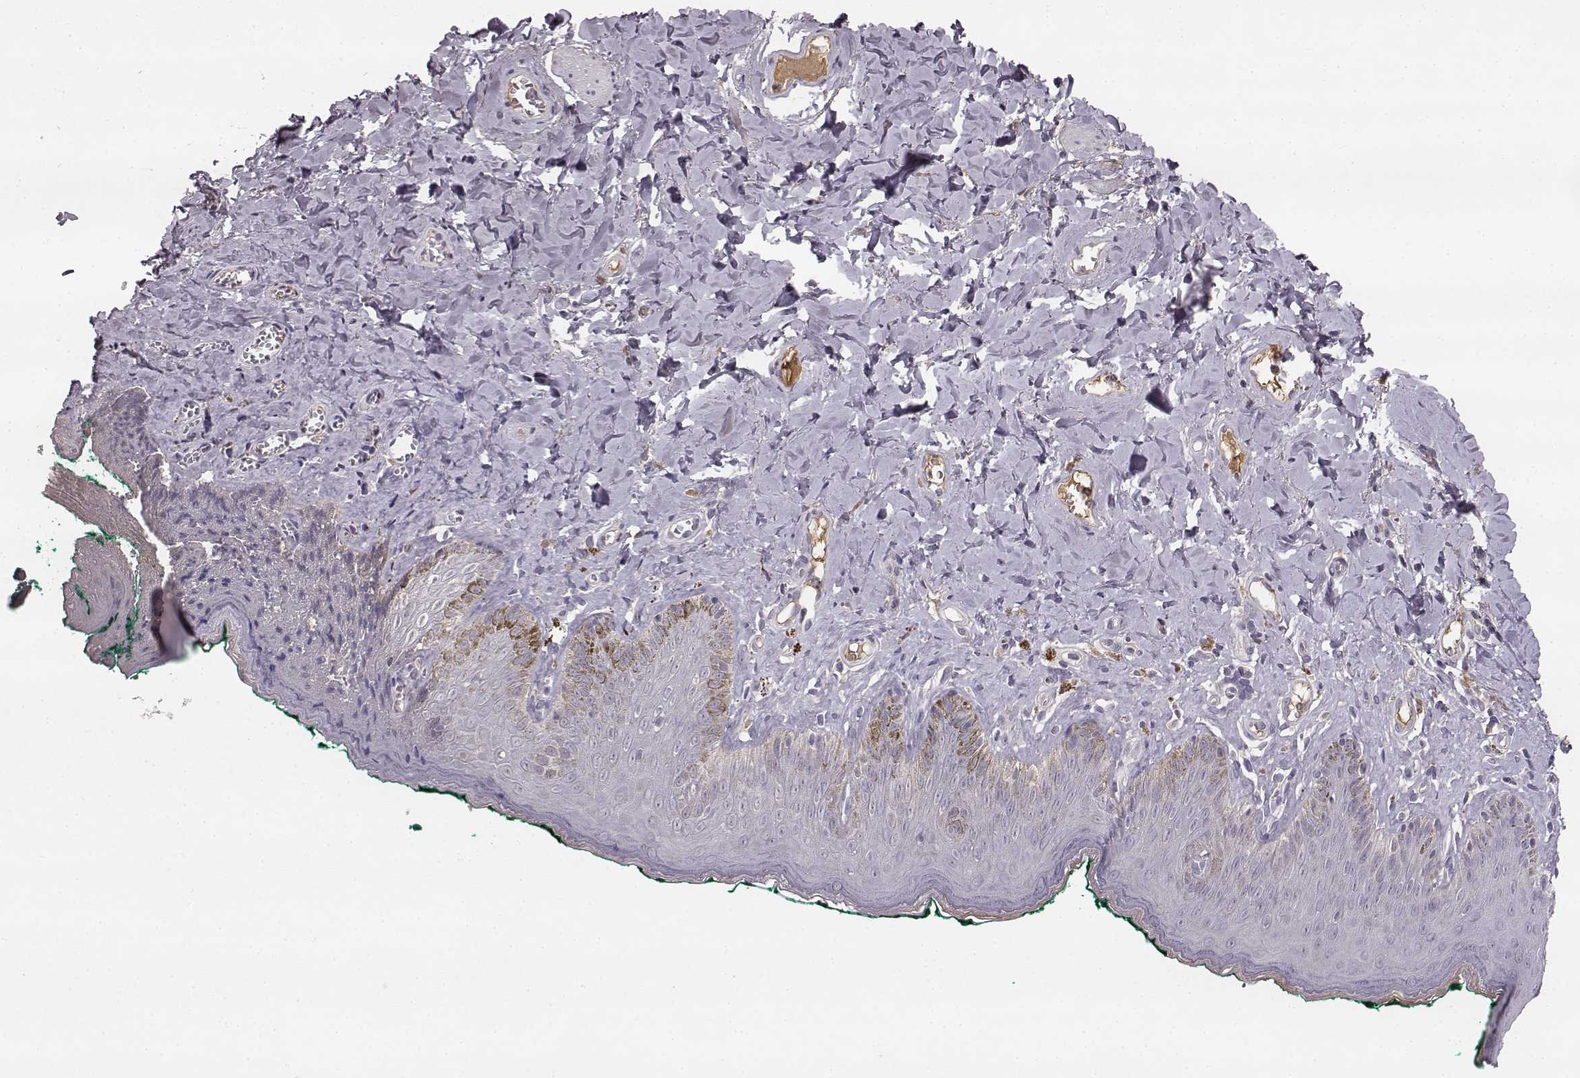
{"staining": {"intensity": "negative", "quantity": "none", "location": "none"}, "tissue": "skin", "cell_type": "Epidermal cells", "image_type": "normal", "snomed": [{"axis": "morphology", "description": "Normal tissue, NOS"}, {"axis": "topography", "description": "Vulva"}], "caption": "An immunohistochemistry histopathology image of normal skin is shown. There is no staining in epidermal cells of skin.", "gene": "YJEFN3", "patient": {"sex": "female", "age": 66}}